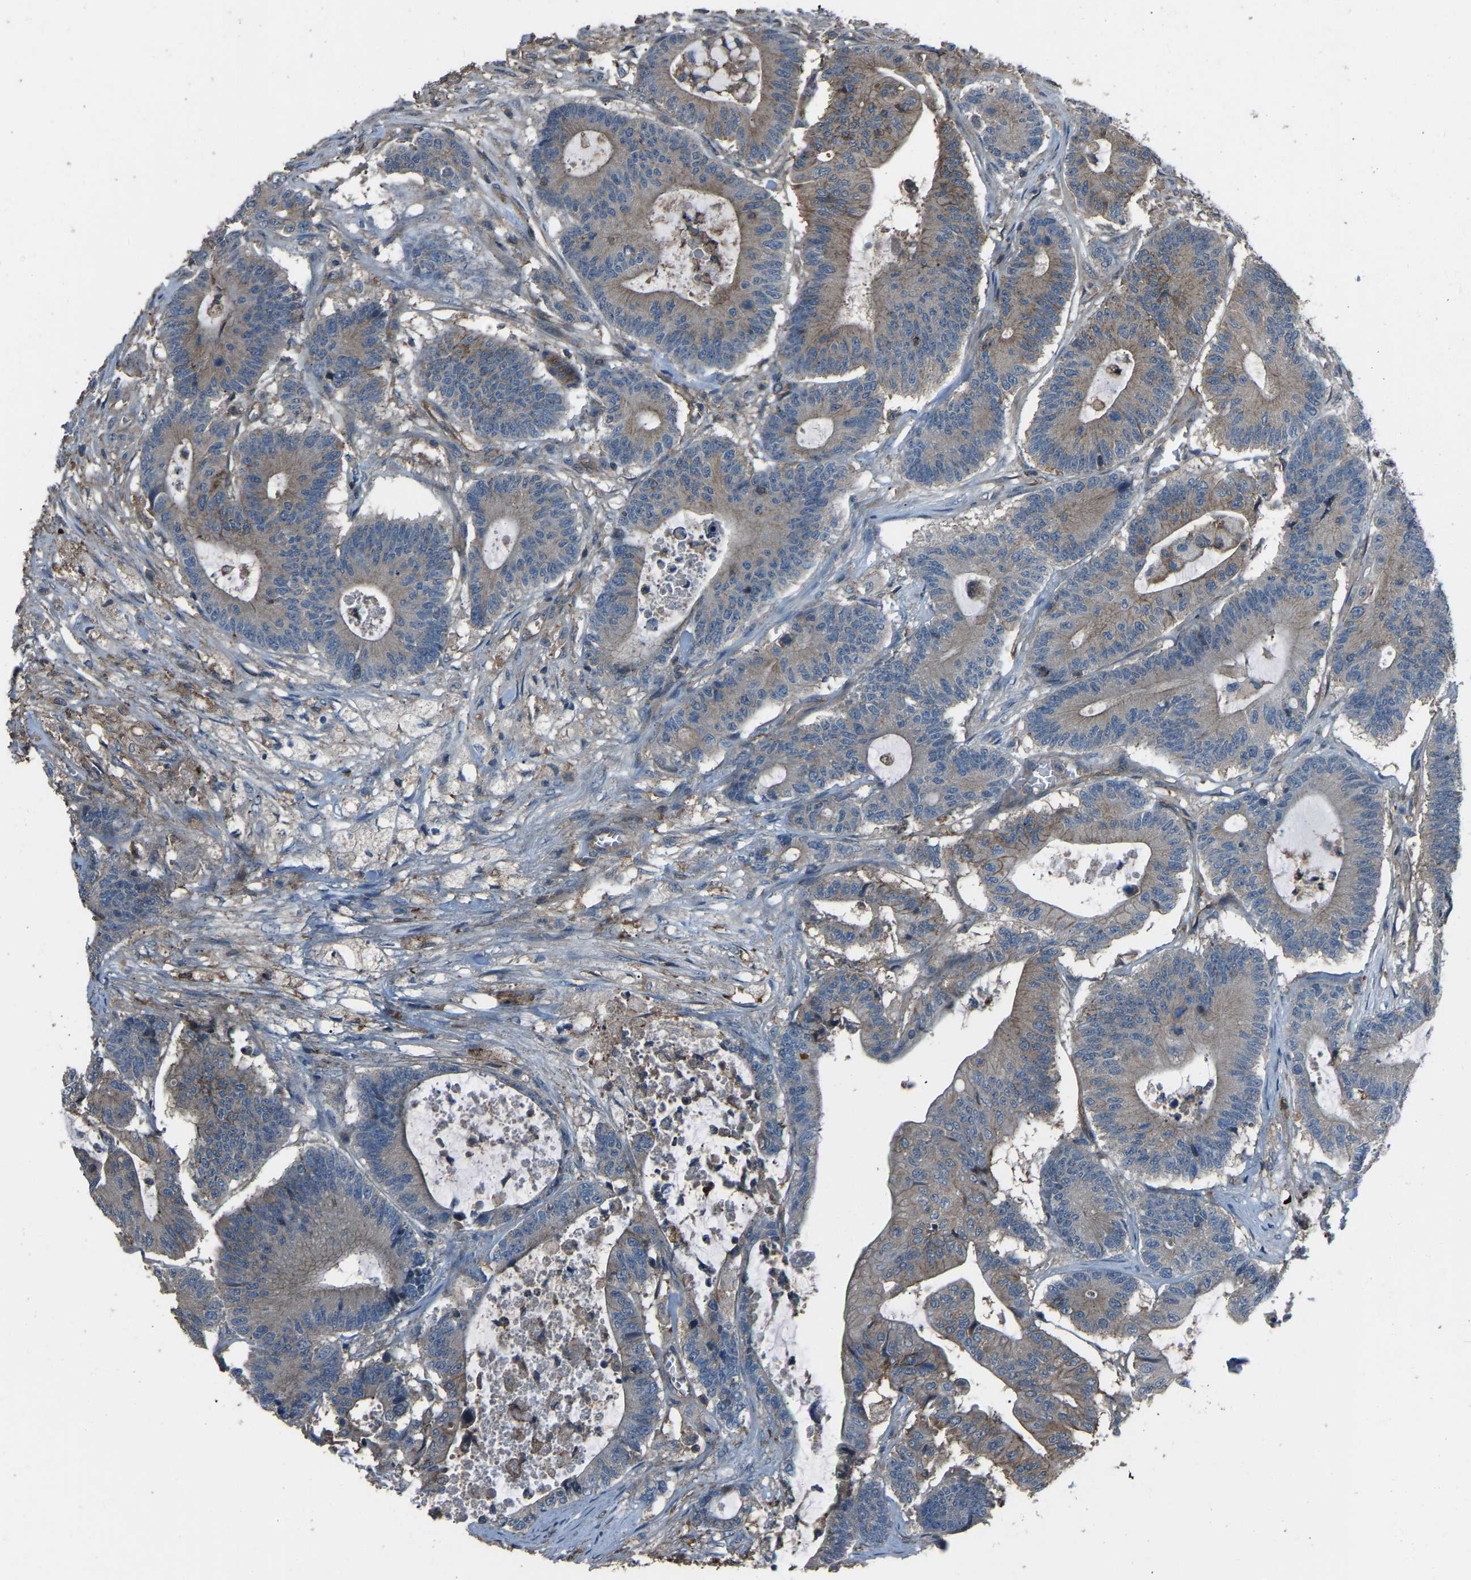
{"staining": {"intensity": "weak", "quantity": "25%-75%", "location": "cytoplasmic/membranous"}, "tissue": "colorectal cancer", "cell_type": "Tumor cells", "image_type": "cancer", "snomed": [{"axis": "morphology", "description": "Adenocarcinoma, NOS"}, {"axis": "topography", "description": "Colon"}], "caption": "Colorectal cancer (adenocarcinoma) stained for a protein (brown) reveals weak cytoplasmic/membranous positive expression in about 25%-75% of tumor cells.", "gene": "SLC4A2", "patient": {"sex": "female", "age": 84}}